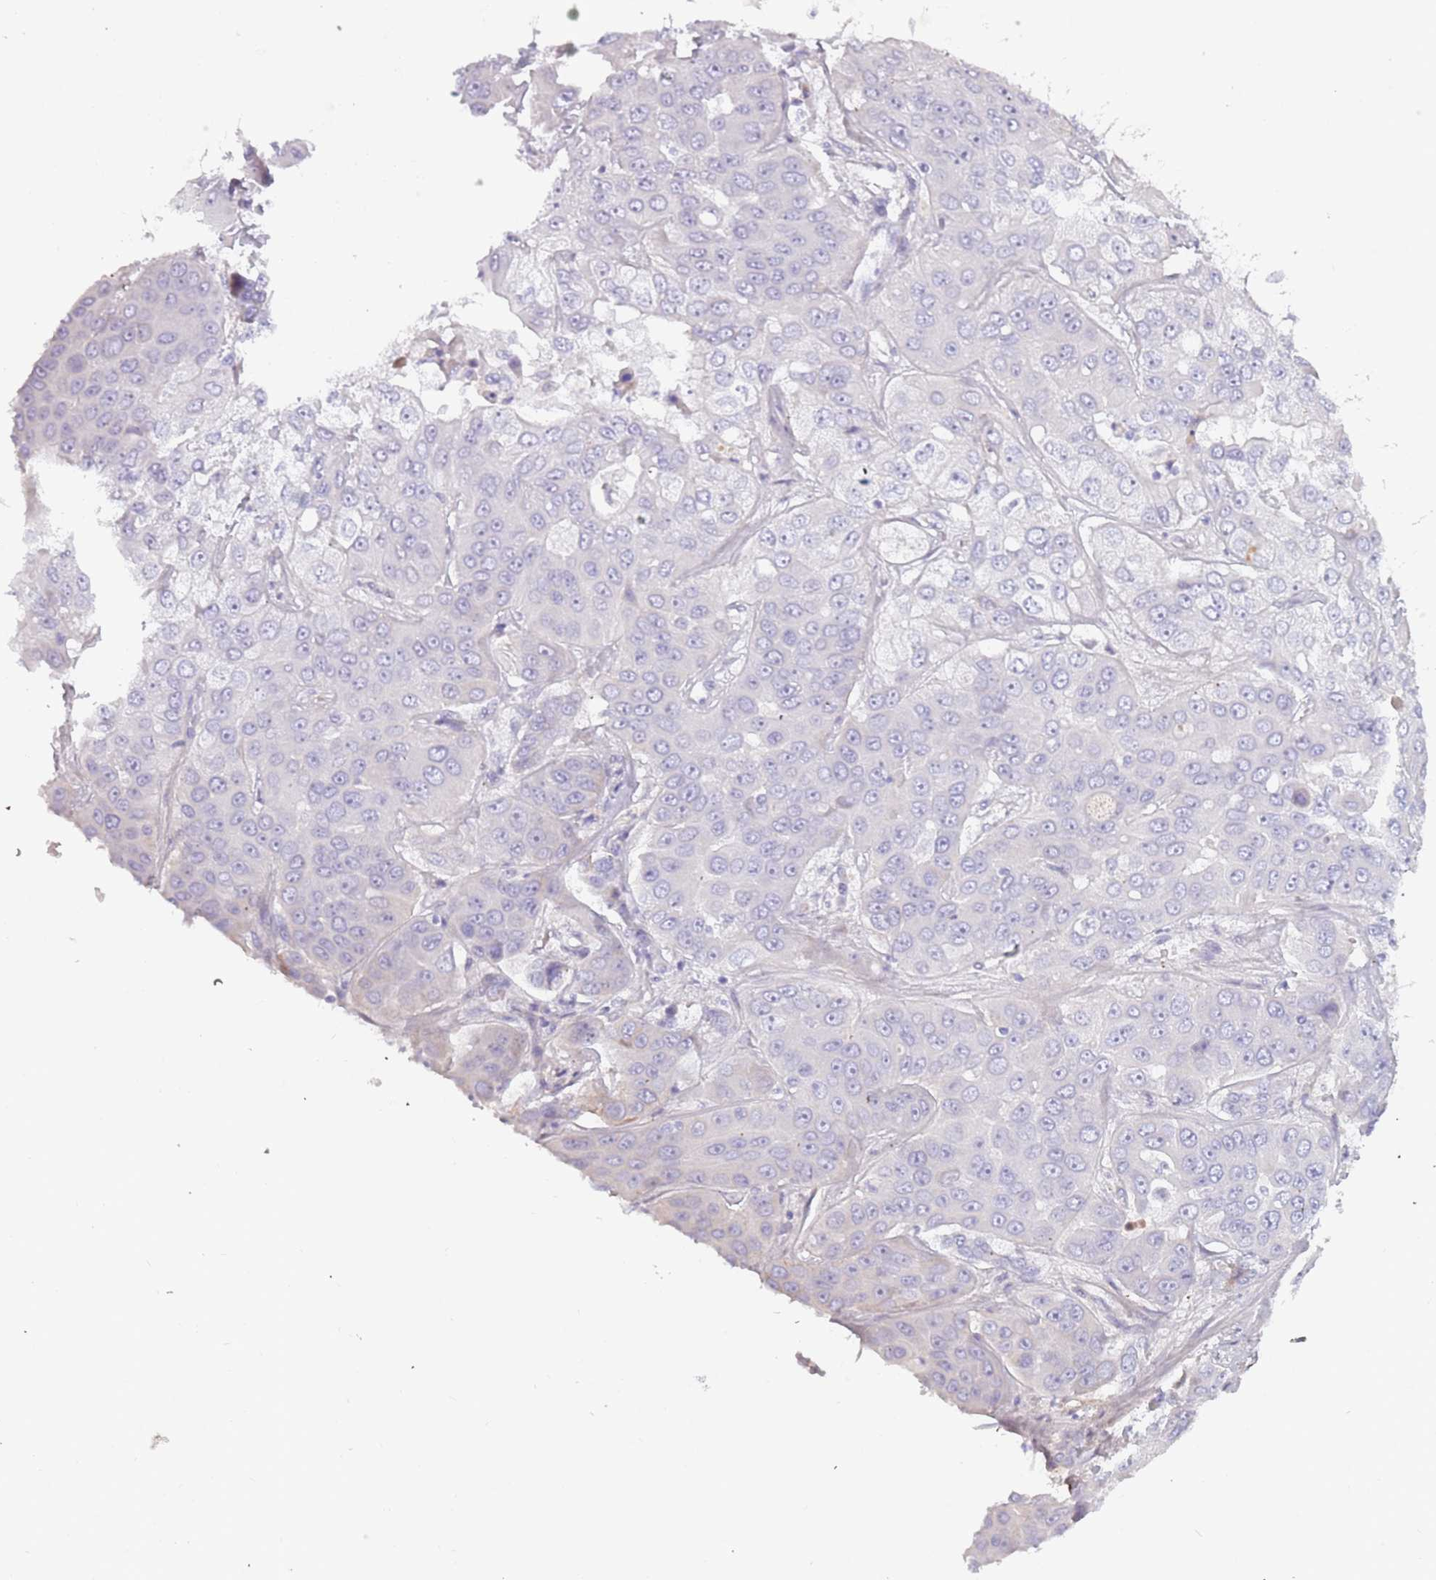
{"staining": {"intensity": "negative", "quantity": "none", "location": "none"}, "tissue": "liver cancer", "cell_type": "Tumor cells", "image_type": "cancer", "snomed": [{"axis": "morphology", "description": "Cholangiocarcinoma"}, {"axis": "topography", "description": "Liver"}], "caption": "DAB immunohistochemical staining of human liver cancer shows no significant positivity in tumor cells.", "gene": "TNFRSF6B", "patient": {"sex": "female", "age": 52}}